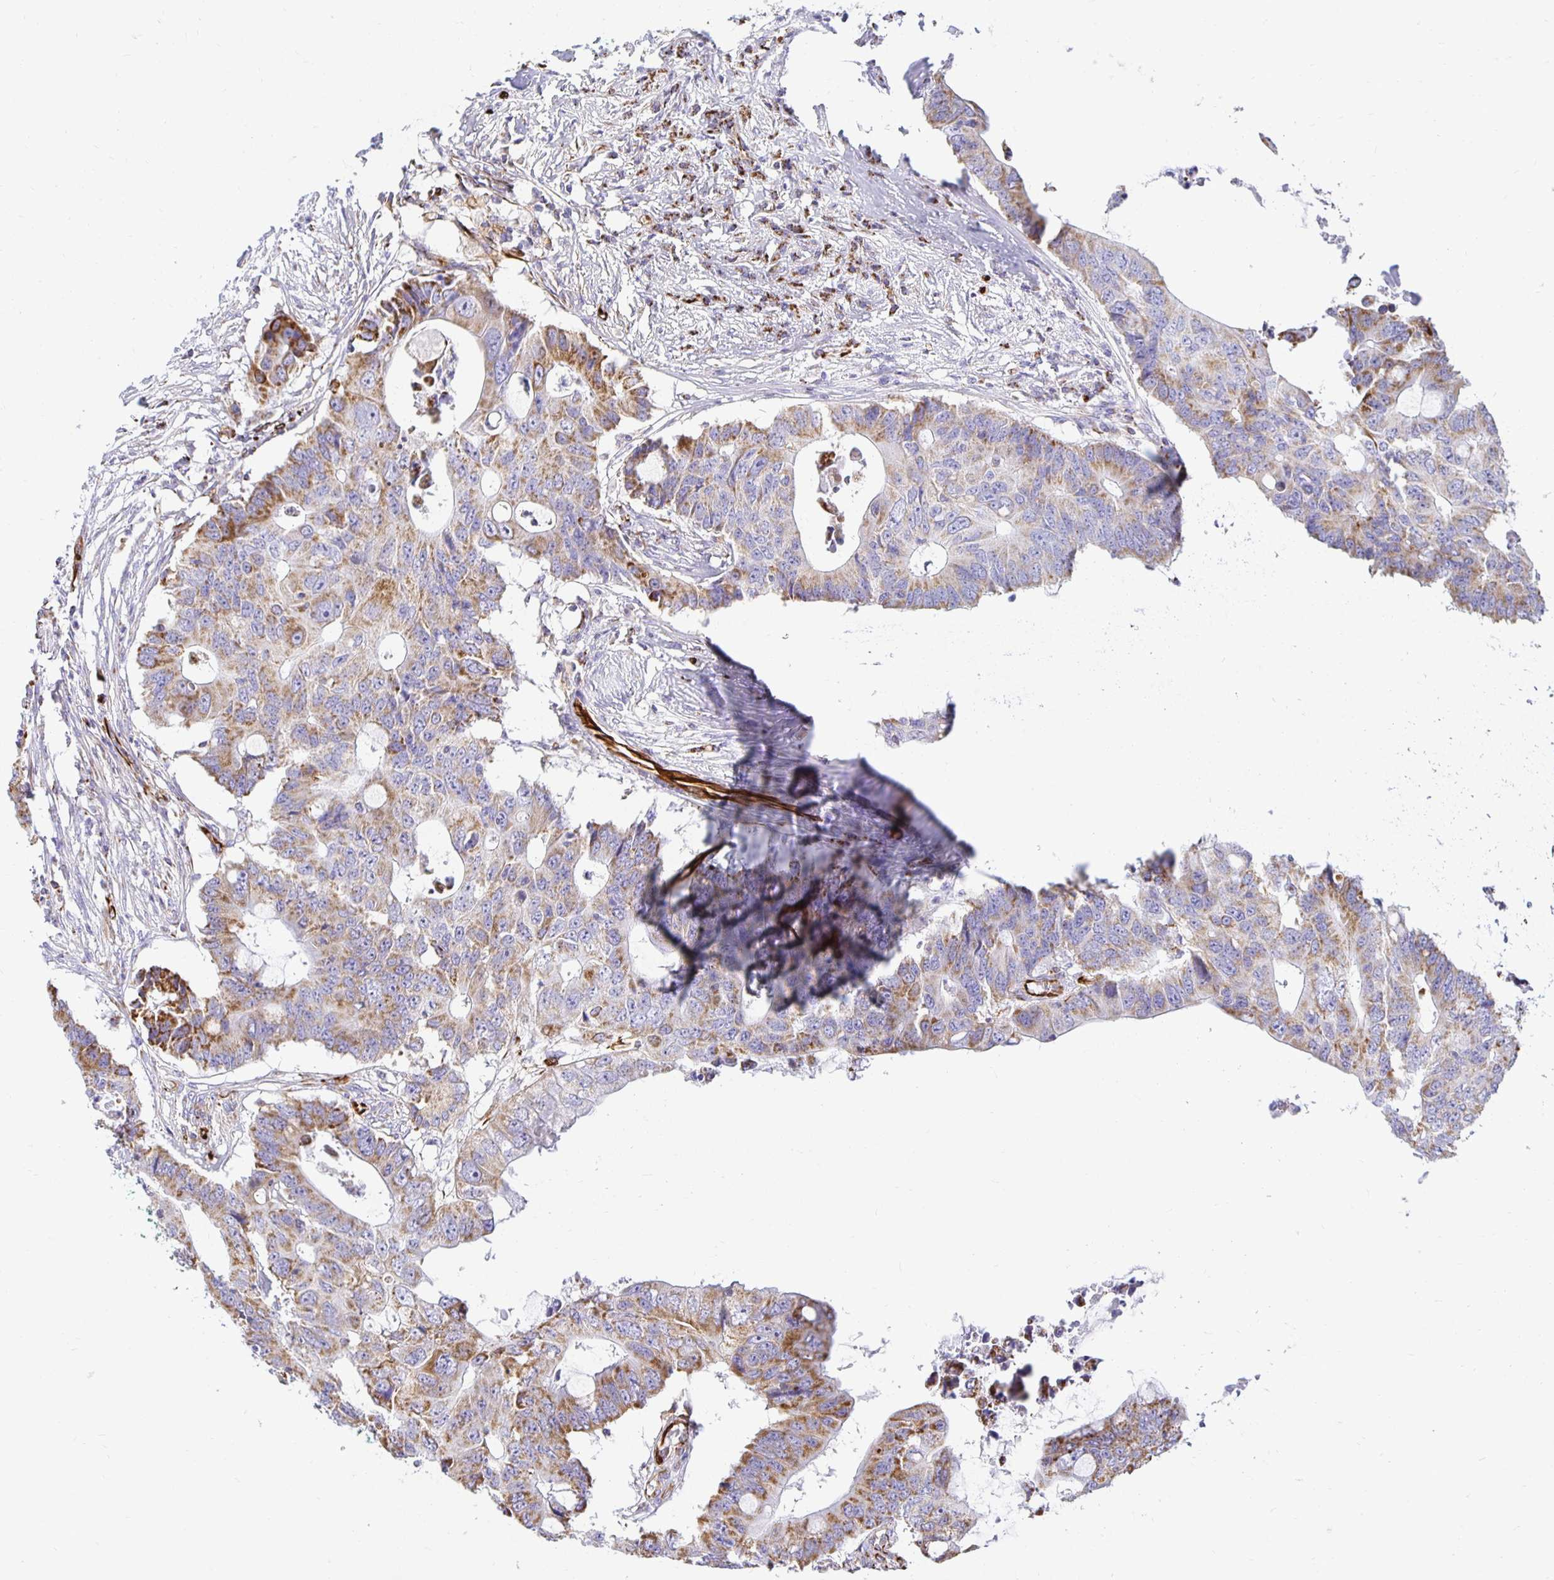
{"staining": {"intensity": "moderate", "quantity": ">75%", "location": "cytoplasmic/membranous"}, "tissue": "colorectal cancer", "cell_type": "Tumor cells", "image_type": "cancer", "snomed": [{"axis": "morphology", "description": "Adenocarcinoma, NOS"}, {"axis": "topography", "description": "Colon"}], "caption": "Immunohistochemical staining of human colorectal cancer (adenocarcinoma) displays moderate cytoplasmic/membranous protein staining in about >75% of tumor cells.", "gene": "PLAAT2", "patient": {"sex": "male", "age": 71}}